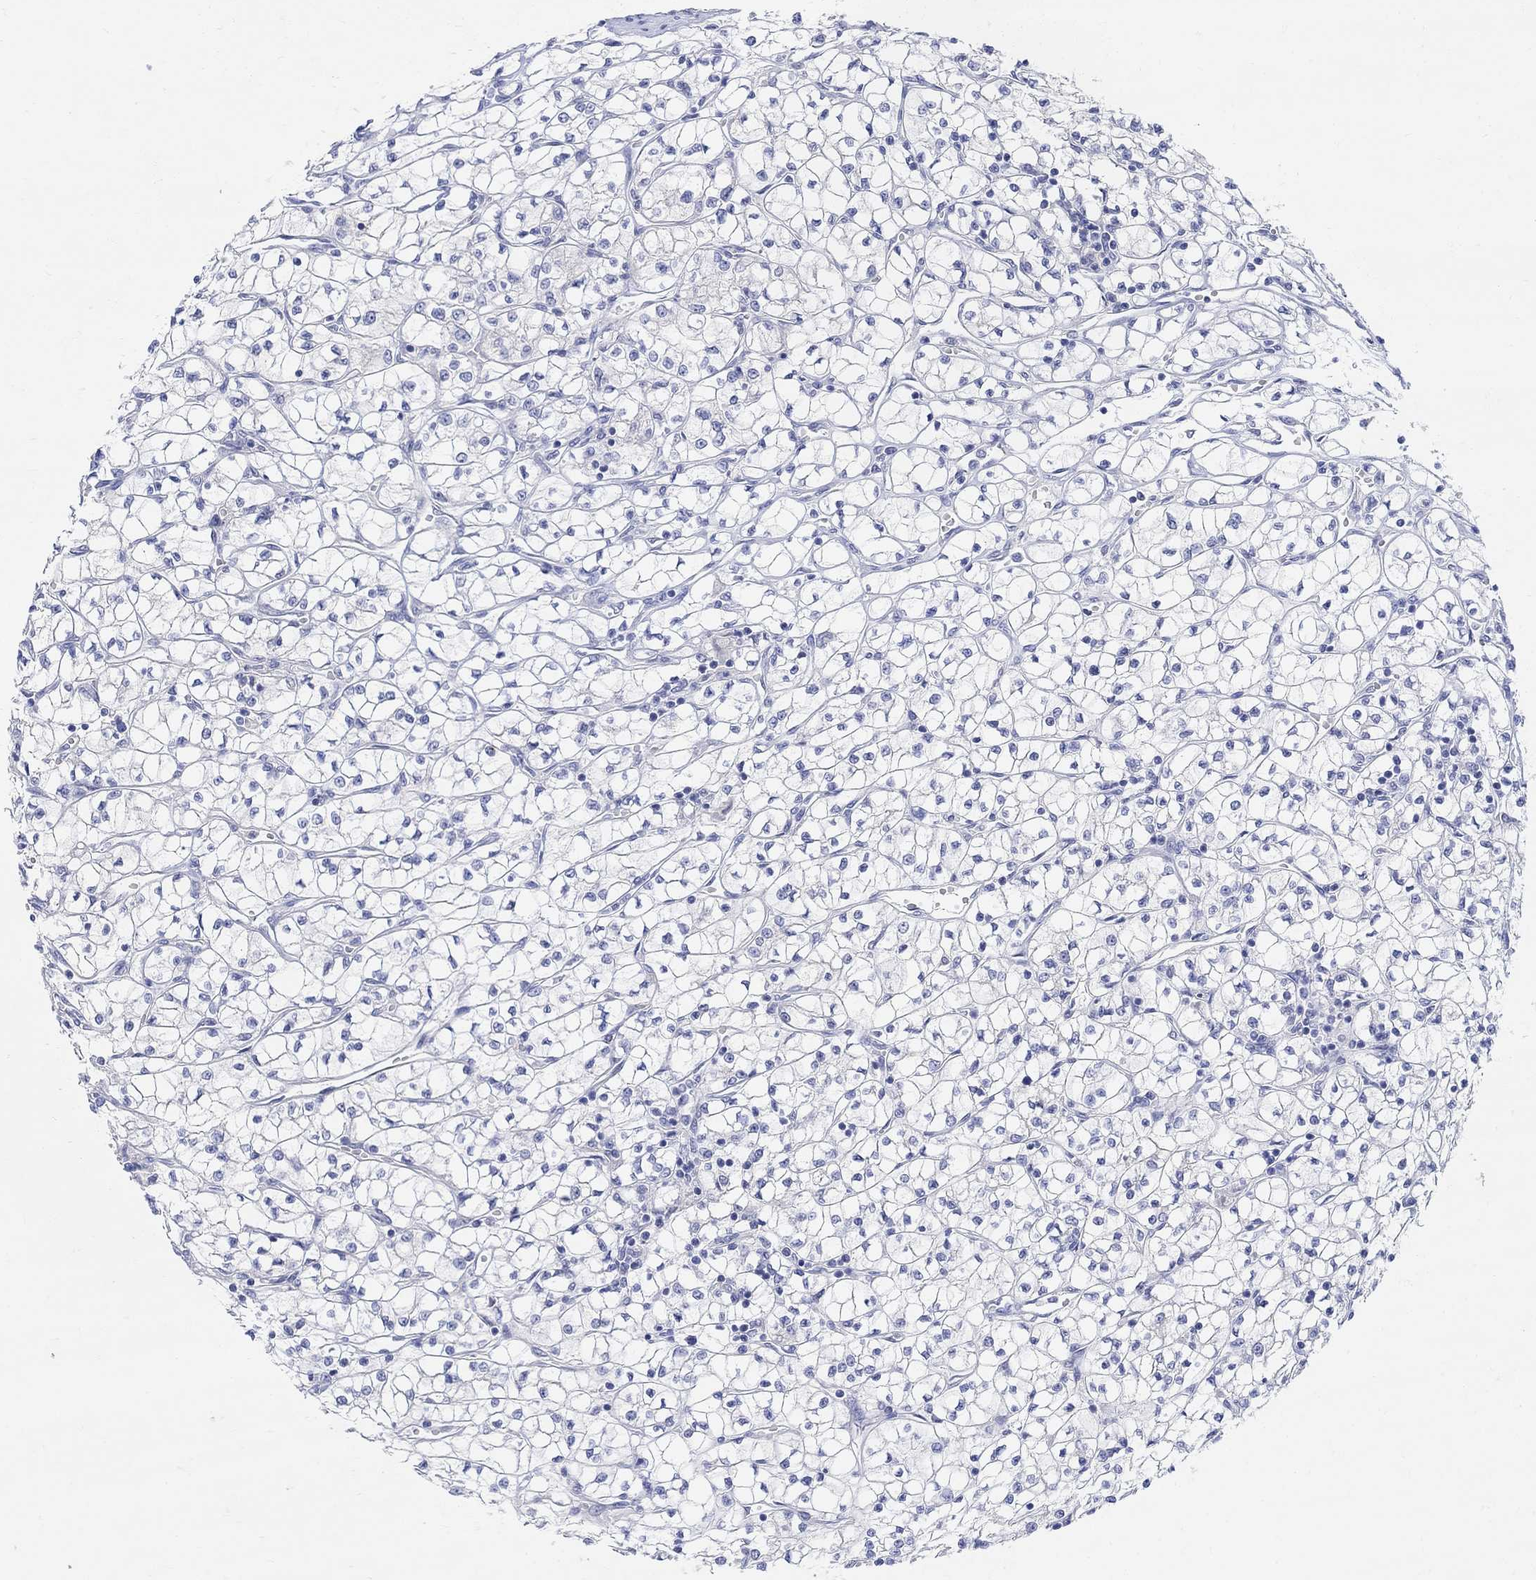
{"staining": {"intensity": "negative", "quantity": "none", "location": "none"}, "tissue": "renal cancer", "cell_type": "Tumor cells", "image_type": "cancer", "snomed": [{"axis": "morphology", "description": "Adenocarcinoma, NOS"}, {"axis": "topography", "description": "Kidney"}], "caption": "The IHC photomicrograph has no significant positivity in tumor cells of renal cancer (adenocarcinoma) tissue.", "gene": "TYR", "patient": {"sex": "female", "age": 64}}